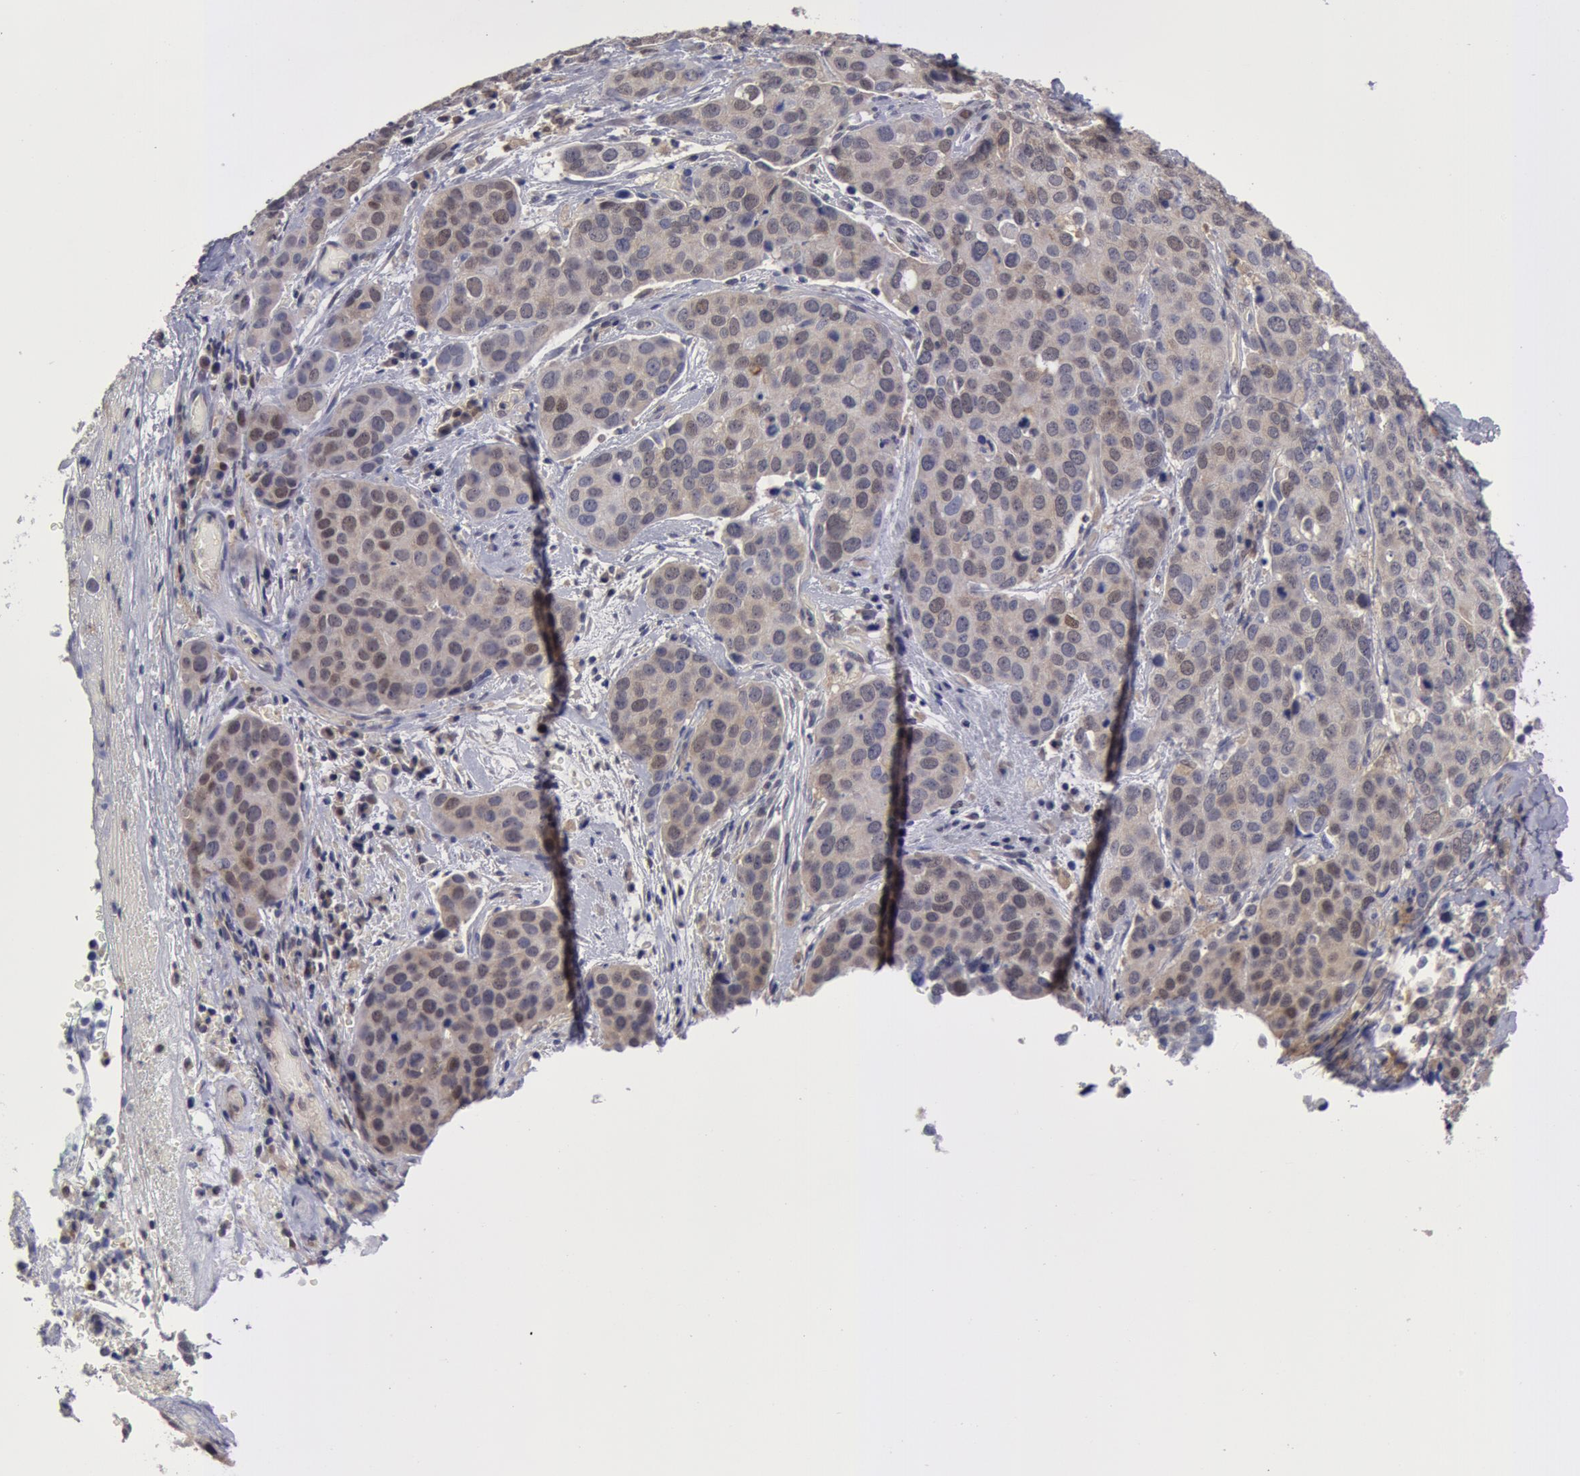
{"staining": {"intensity": "weak", "quantity": "25%-75%", "location": "cytoplasmic/membranous"}, "tissue": "cervical cancer", "cell_type": "Tumor cells", "image_type": "cancer", "snomed": [{"axis": "morphology", "description": "Squamous cell carcinoma, NOS"}, {"axis": "topography", "description": "Cervix"}], "caption": "This is an image of IHC staining of cervical cancer, which shows weak expression in the cytoplasmic/membranous of tumor cells.", "gene": "TXNRD1", "patient": {"sex": "female", "age": 54}}